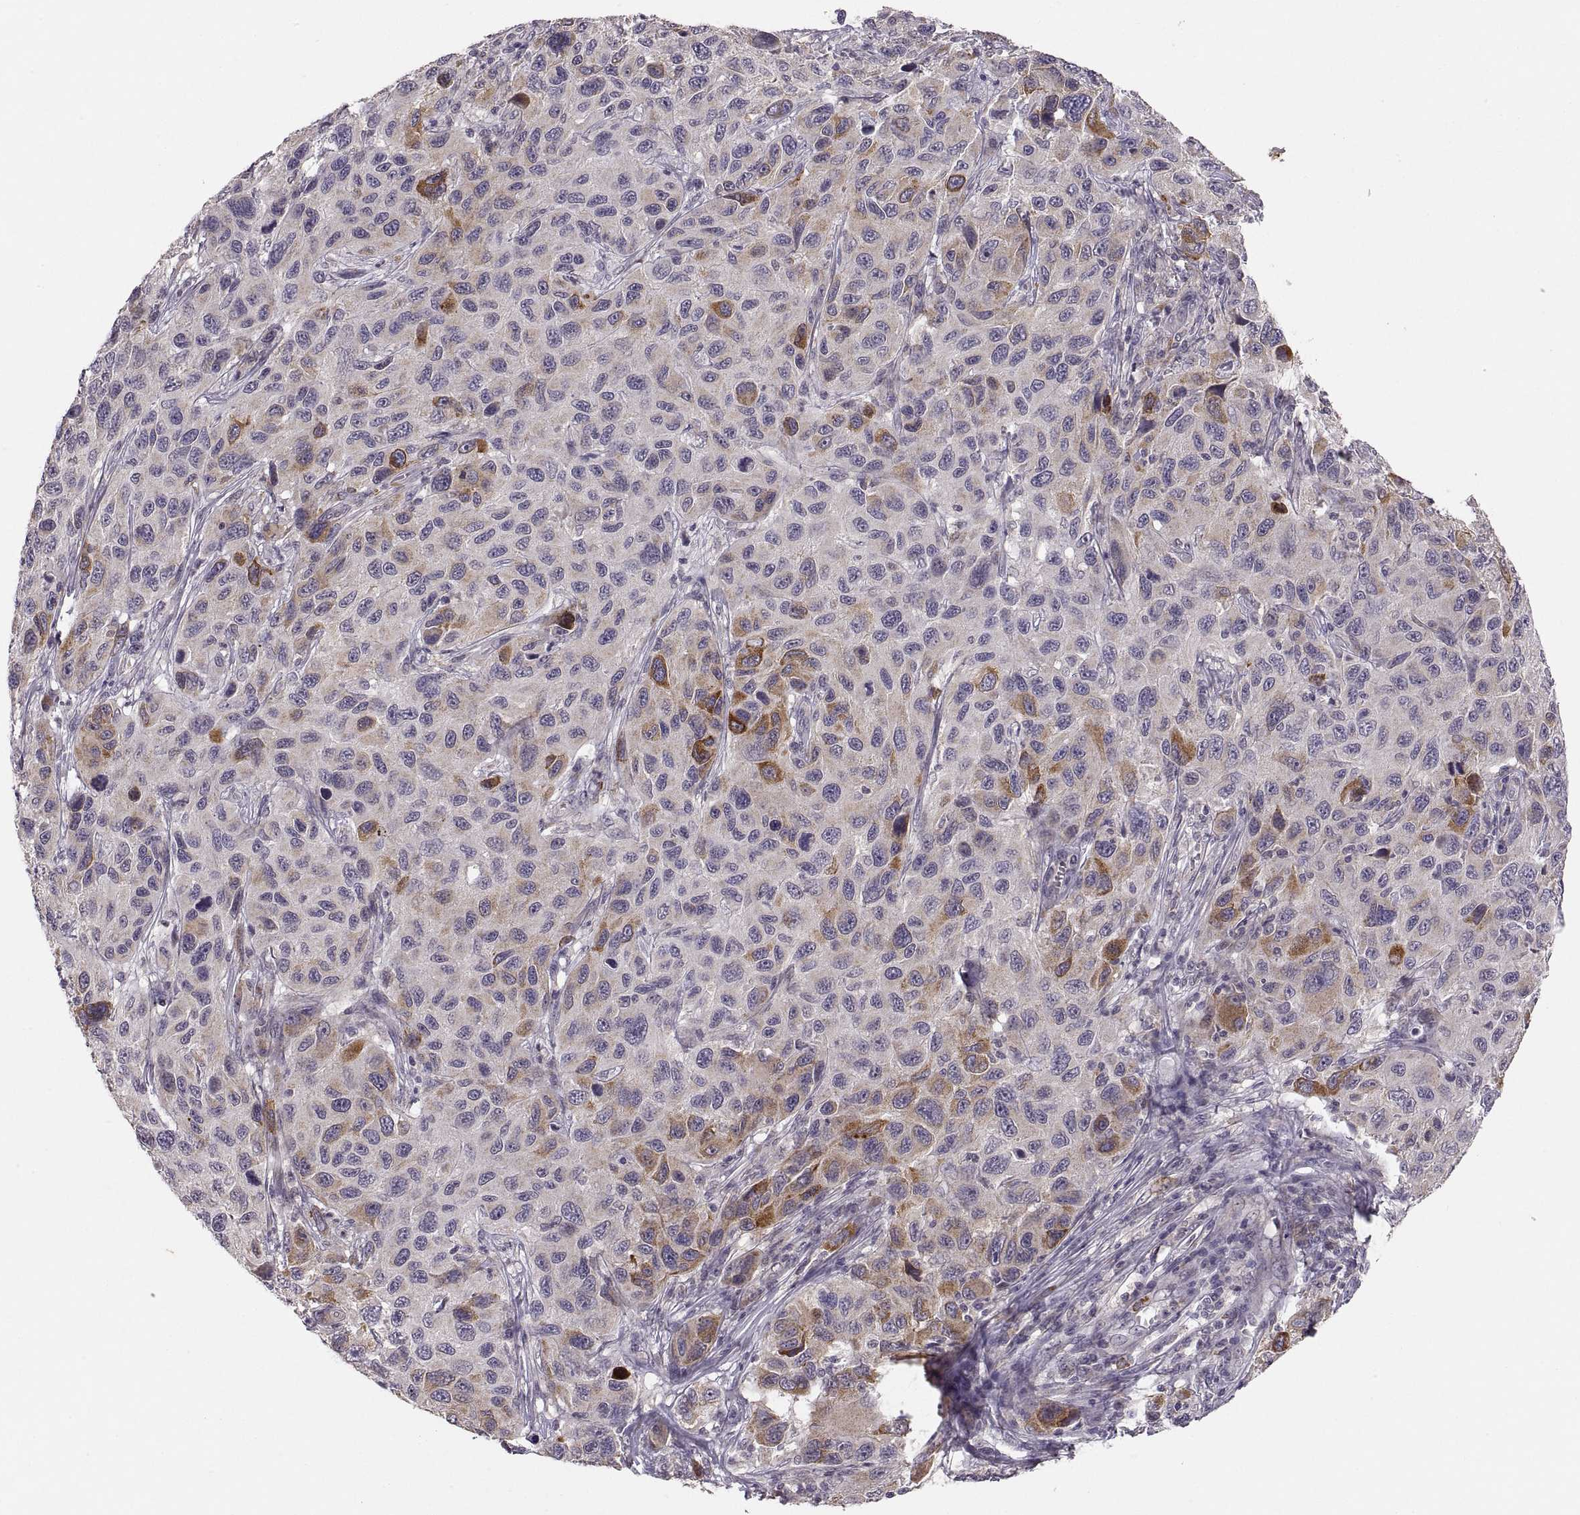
{"staining": {"intensity": "strong", "quantity": "<25%", "location": "cytoplasmic/membranous"}, "tissue": "melanoma", "cell_type": "Tumor cells", "image_type": "cancer", "snomed": [{"axis": "morphology", "description": "Malignant melanoma, NOS"}, {"axis": "topography", "description": "Skin"}], "caption": "A medium amount of strong cytoplasmic/membranous expression is present in about <25% of tumor cells in malignant melanoma tissue. (DAB = brown stain, brightfield microscopy at high magnification).", "gene": "HMGCR", "patient": {"sex": "male", "age": 53}}